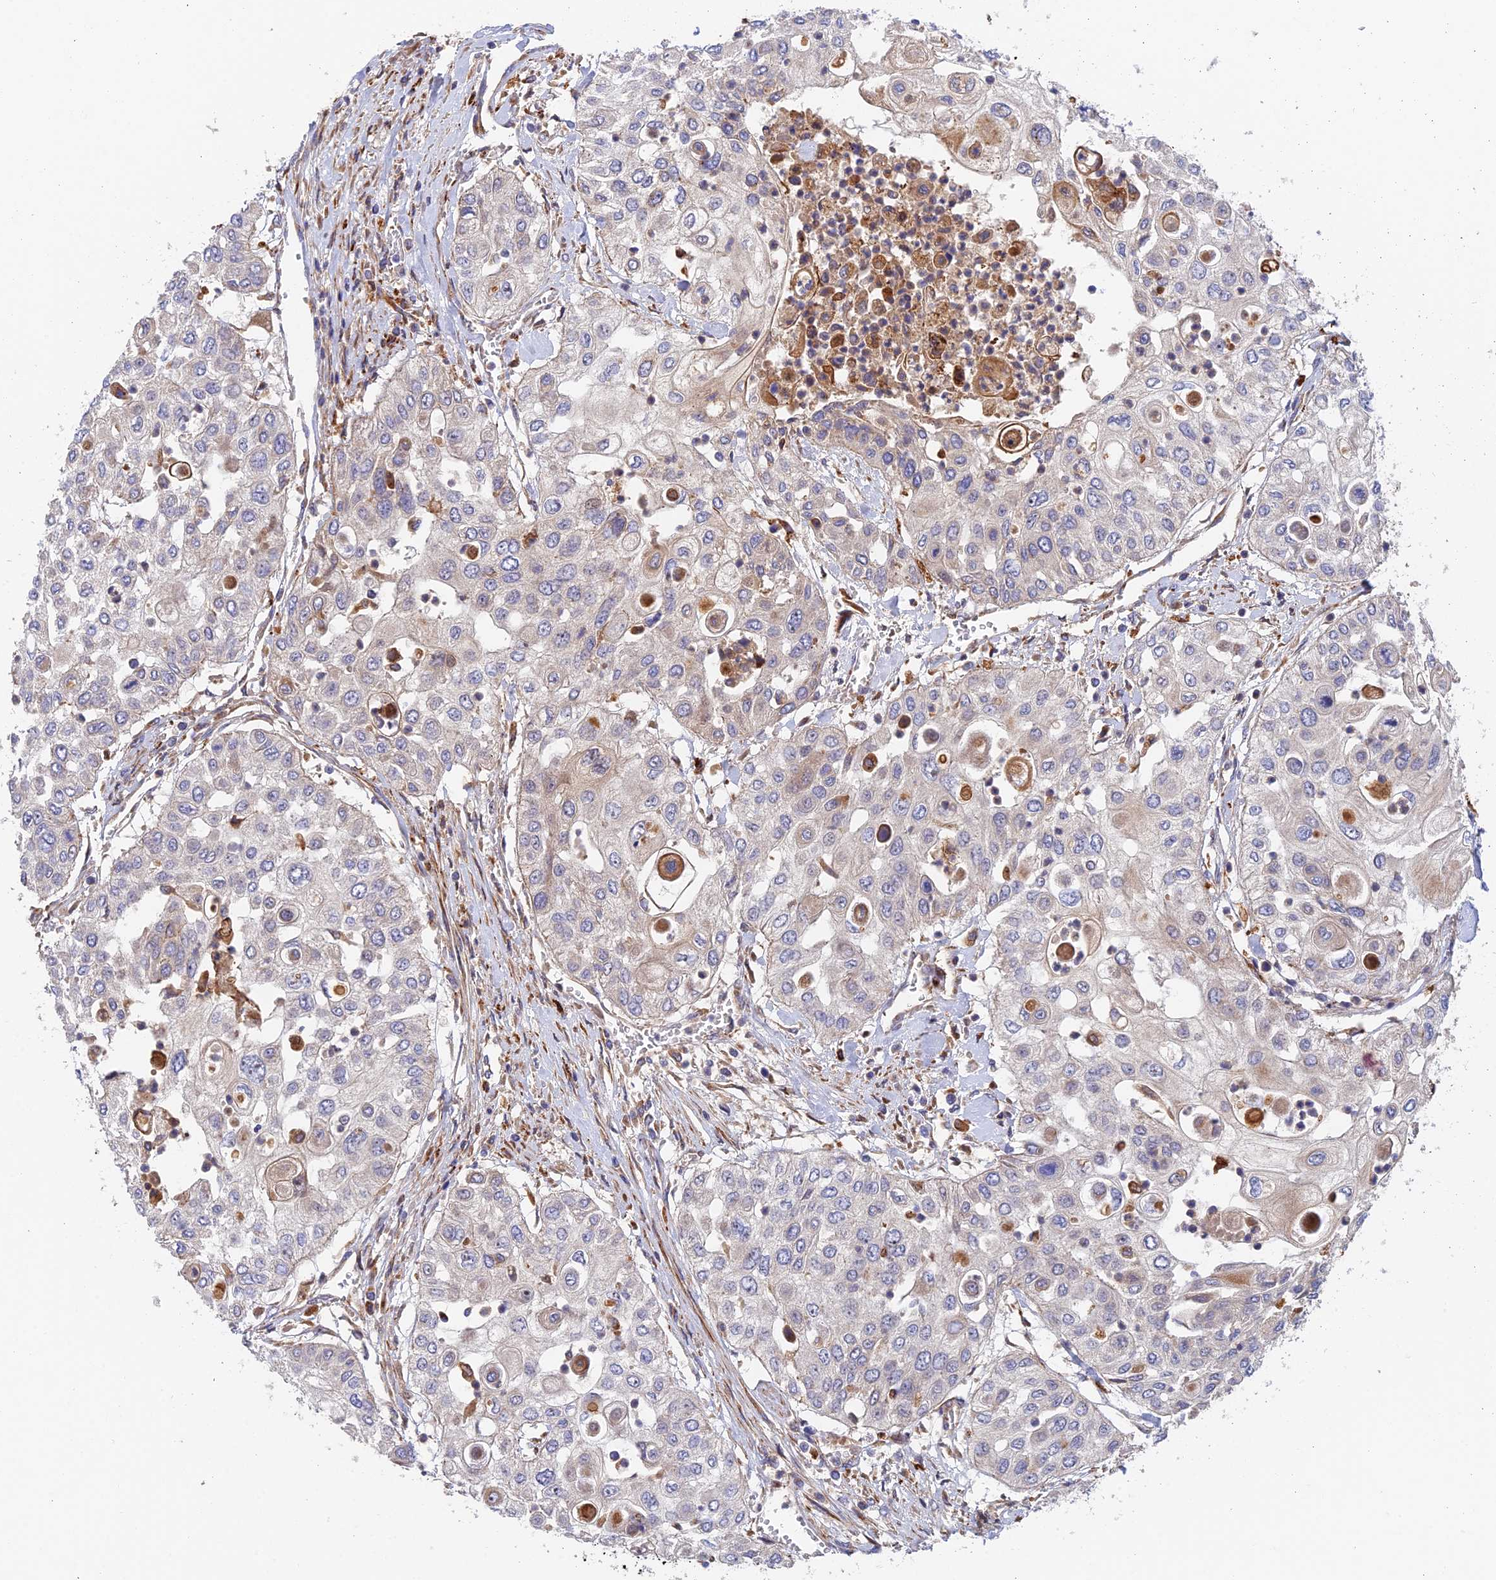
{"staining": {"intensity": "negative", "quantity": "none", "location": "none"}, "tissue": "urothelial cancer", "cell_type": "Tumor cells", "image_type": "cancer", "snomed": [{"axis": "morphology", "description": "Urothelial carcinoma, High grade"}, {"axis": "topography", "description": "Urinary bladder"}], "caption": "IHC histopathology image of neoplastic tissue: high-grade urothelial carcinoma stained with DAB displays no significant protein positivity in tumor cells.", "gene": "PPP2R3C", "patient": {"sex": "female", "age": 79}}